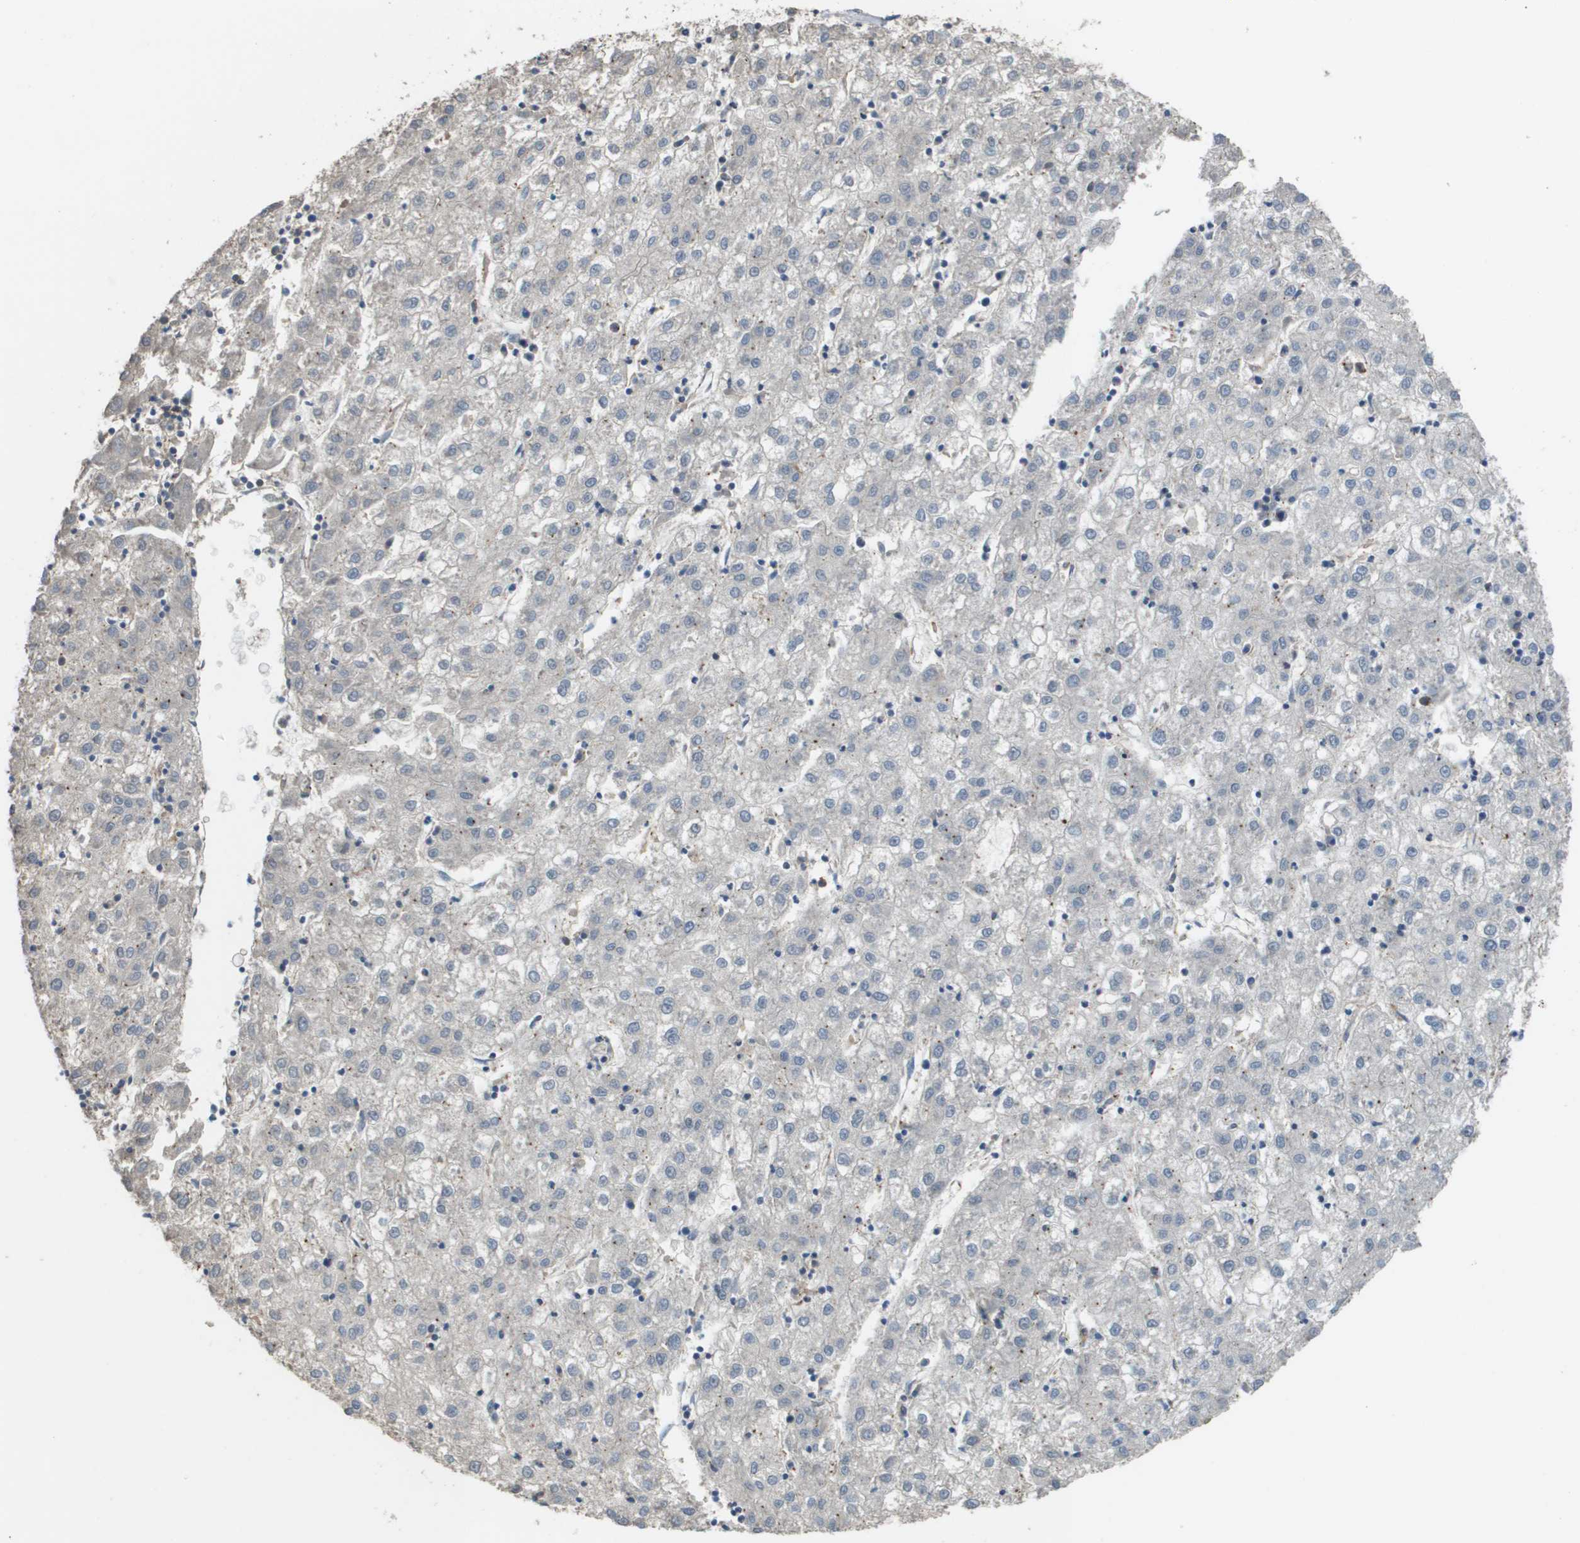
{"staining": {"intensity": "negative", "quantity": "none", "location": "none"}, "tissue": "liver cancer", "cell_type": "Tumor cells", "image_type": "cancer", "snomed": [{"axis": "morphology", "description": "Carcinoma, Hepatocellular, NOS"}, {"axis": "topography", "description": "Liver"}], "caption": "An image of liver hepatocellular carcinoma stained for a protein reveals no brown staining in tumor cells.", "gene": "RAB27B", "patient": {"sex": "male", "age": 72}}